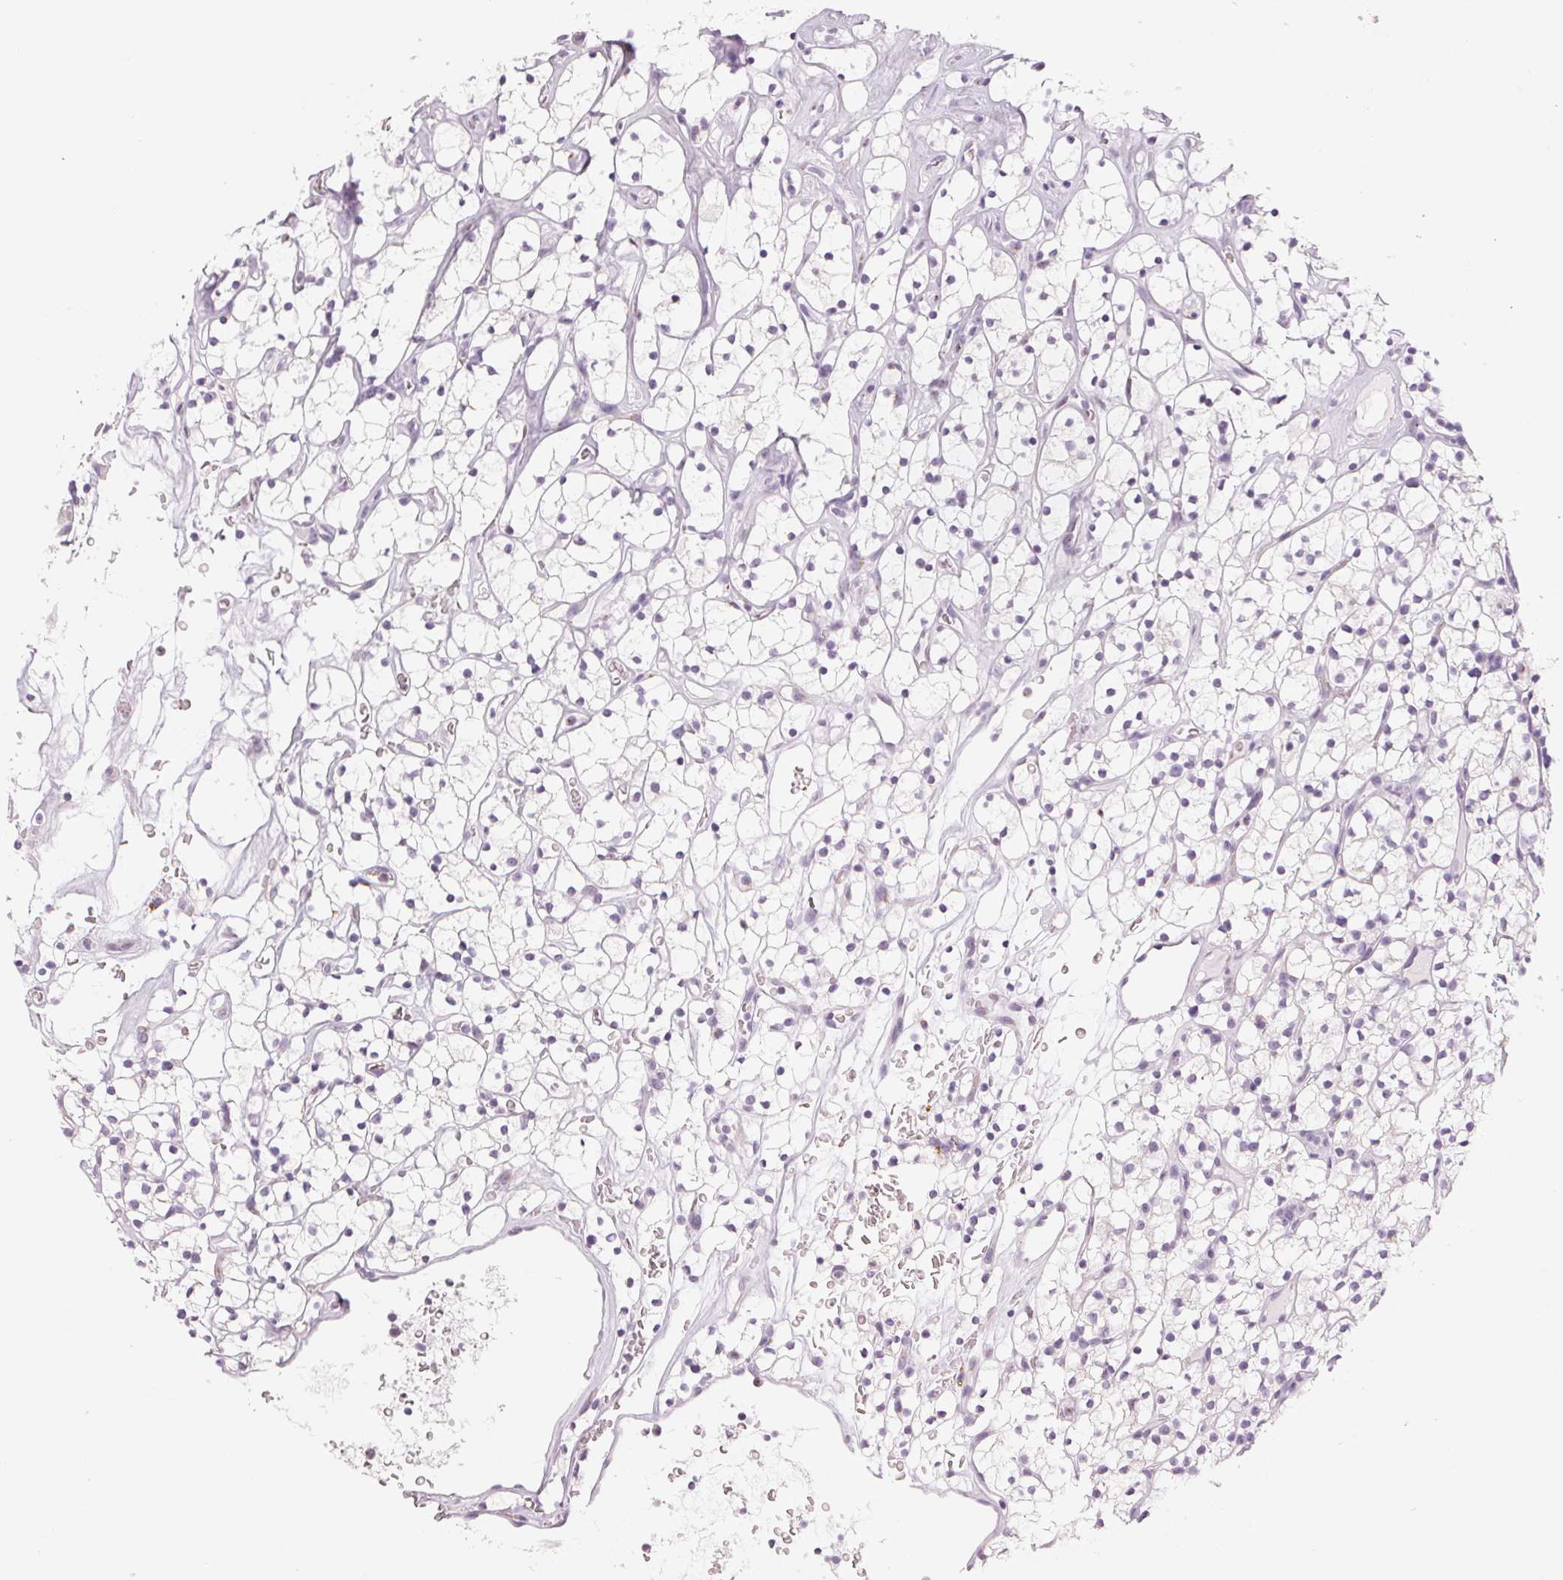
{"staining": {"intensity": "negative", "quantity": "none", "location": "none"}, "tissue": "renal cancer", "cell_type": "Tumor cells", "image_type": "cancer", "snomed": [{"axis": "morphology", "description": "Adenocarcinoma, NOS"}, {"axis": "topography", "description": "Kidney"}], "caption": "The photomicrograph exhibits no staining of tumor cells in renal adenocarcinoma.", "gene": "GALNT7", "patient": {"sex": "female", "age": 64}}